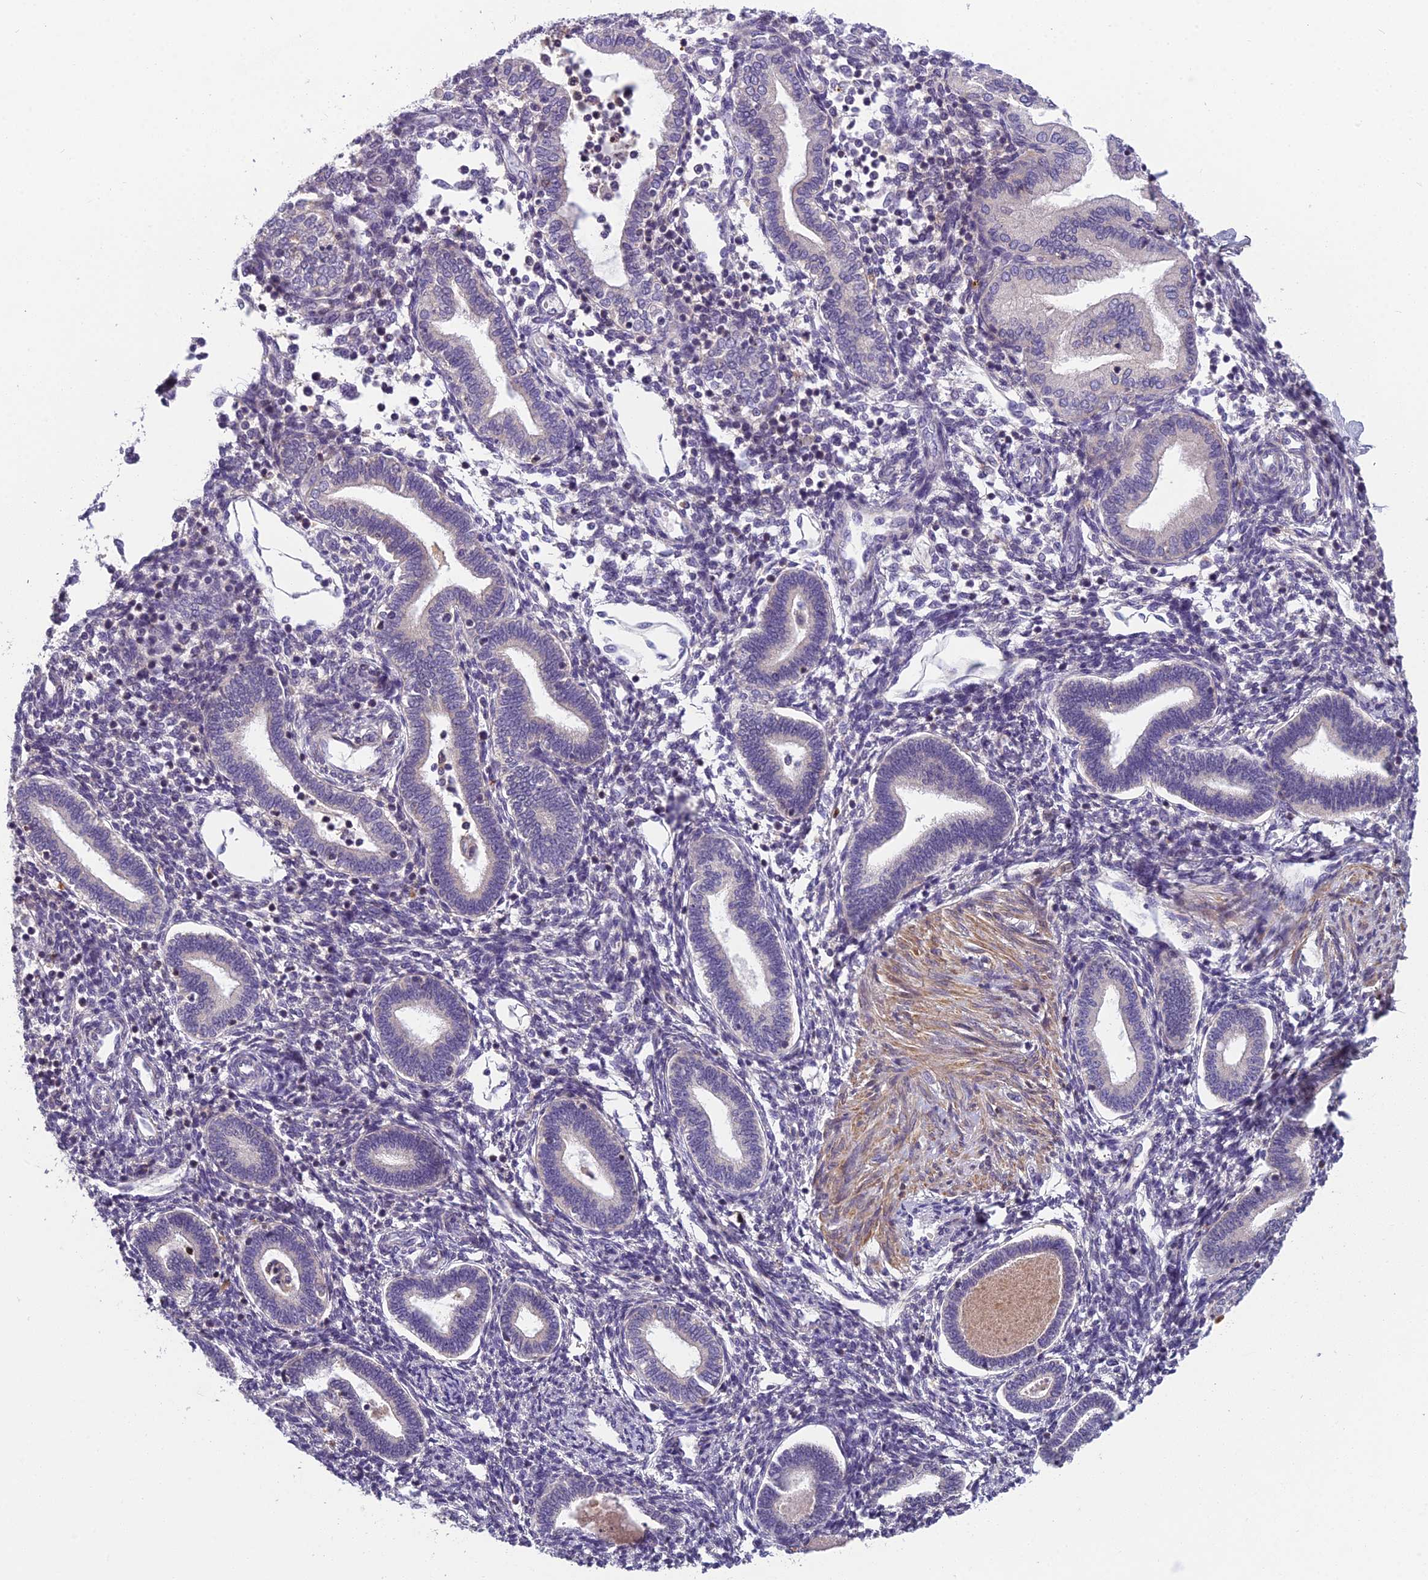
{"staining": {"intensity": "negative", "quantity": "none", "location": "none"}, "tissue": "endometrium", "cell_type": "Cells in endometrial stroma", "image_type": "normal", "snomed": [{"axis": "morphology", "description": "Normal tissue, NOS"}, {"axis": "topography", "description": "Endometrium"}], "caption": "DAB (3,3'-diaminobenzidine) immunohistochemical staining of benign endometrium shows no significant positivity in cells in endometrial stroma.", "gene": "ENSG00000188897", "patient": {"sex": "female", "age": 53}}